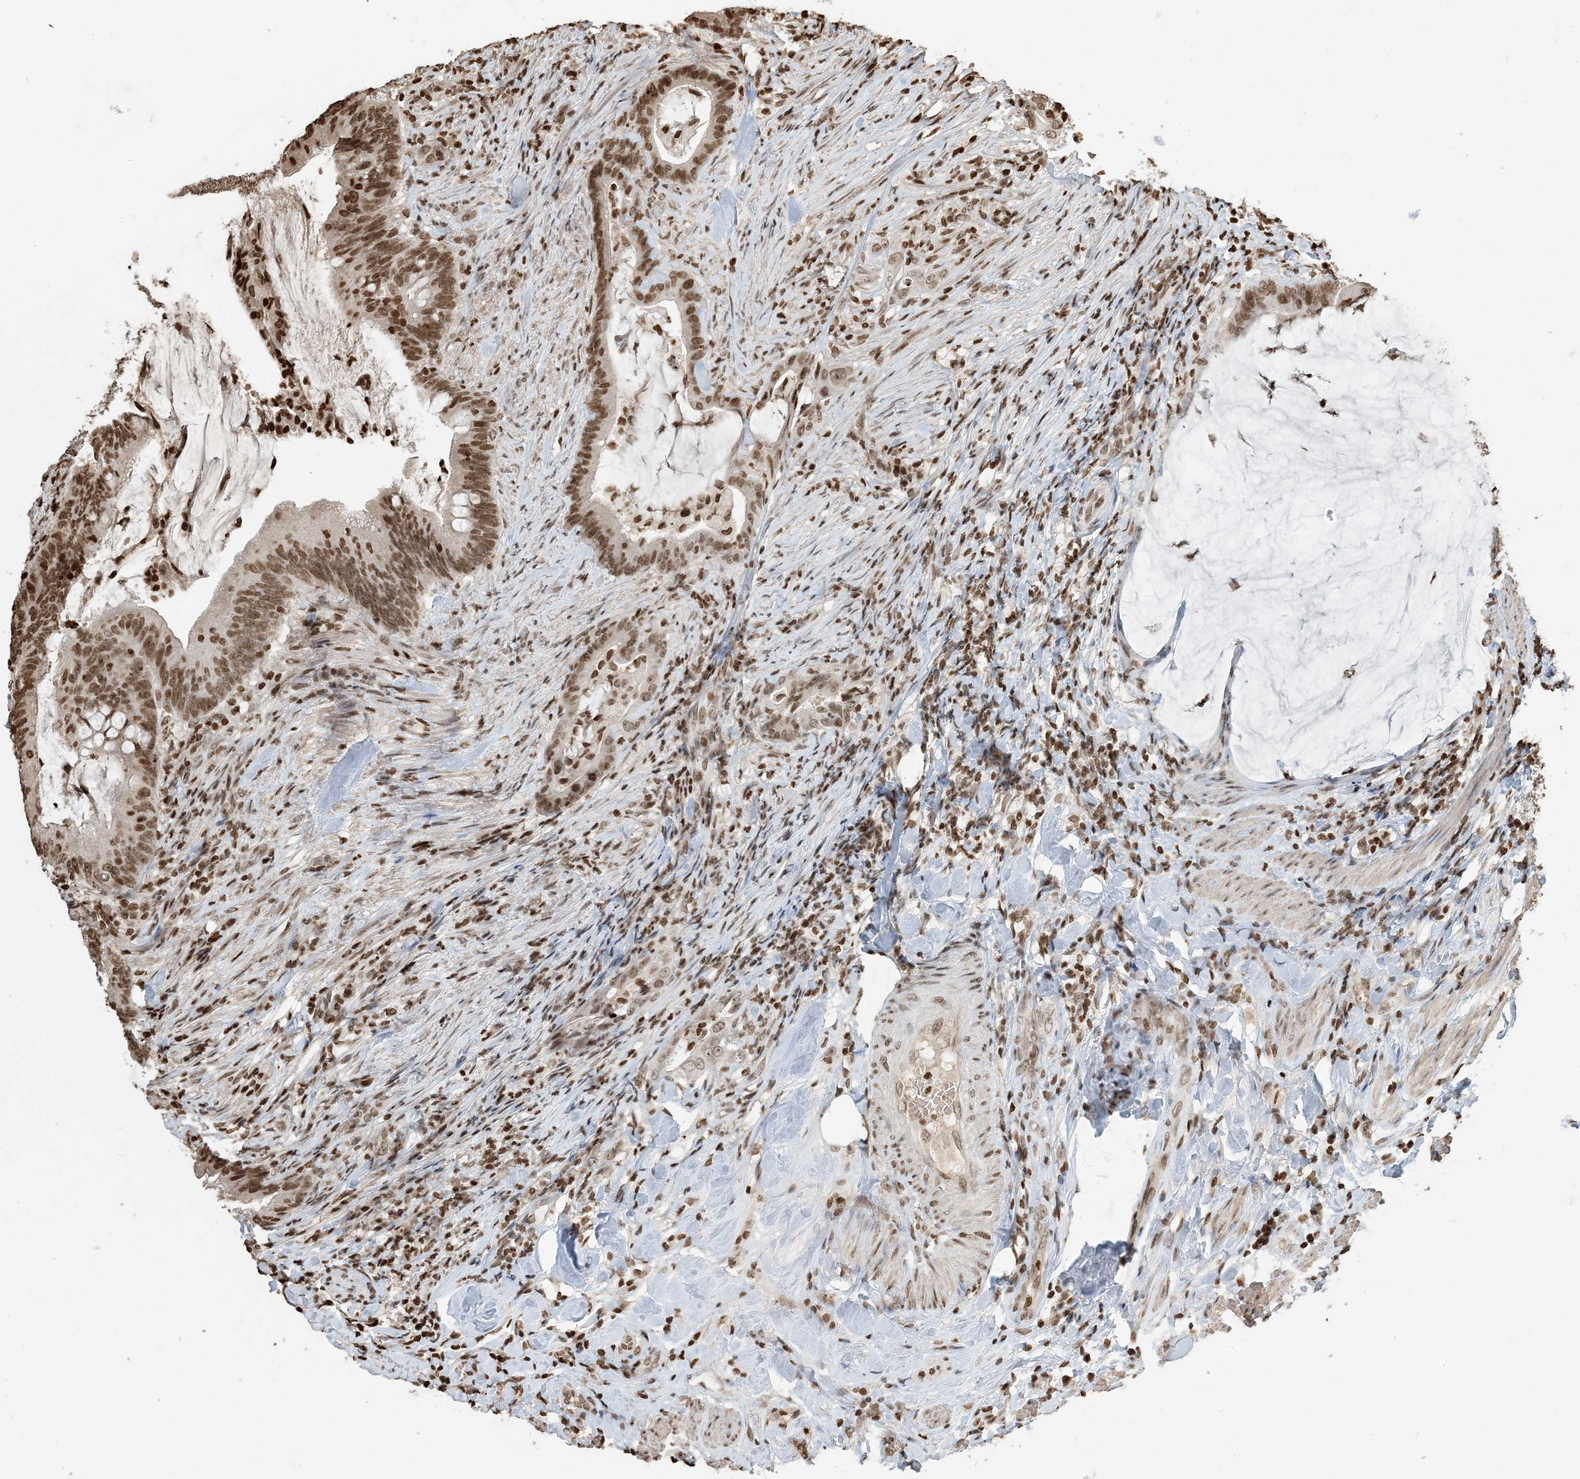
{"staining": {"intensity": "moderate", "quantity": ">75%", "location": "nuclear"}, "tissue": "colorectal cancer", "cell_type": "Tumor cells", "image_type": "cancer", "snomed": [{"axis": "morphology", "description": "Adenocarcinoma, NOS"}, {"axis": "topography", "description": "Colon"}], "caption": "Human colorectal cancer stained with a brown dye displays moderate nuclear positive staining in approximately >75% of tumor cells.", "gene": "H3-3B", "patient": {"sex": "female", "age": 66}}